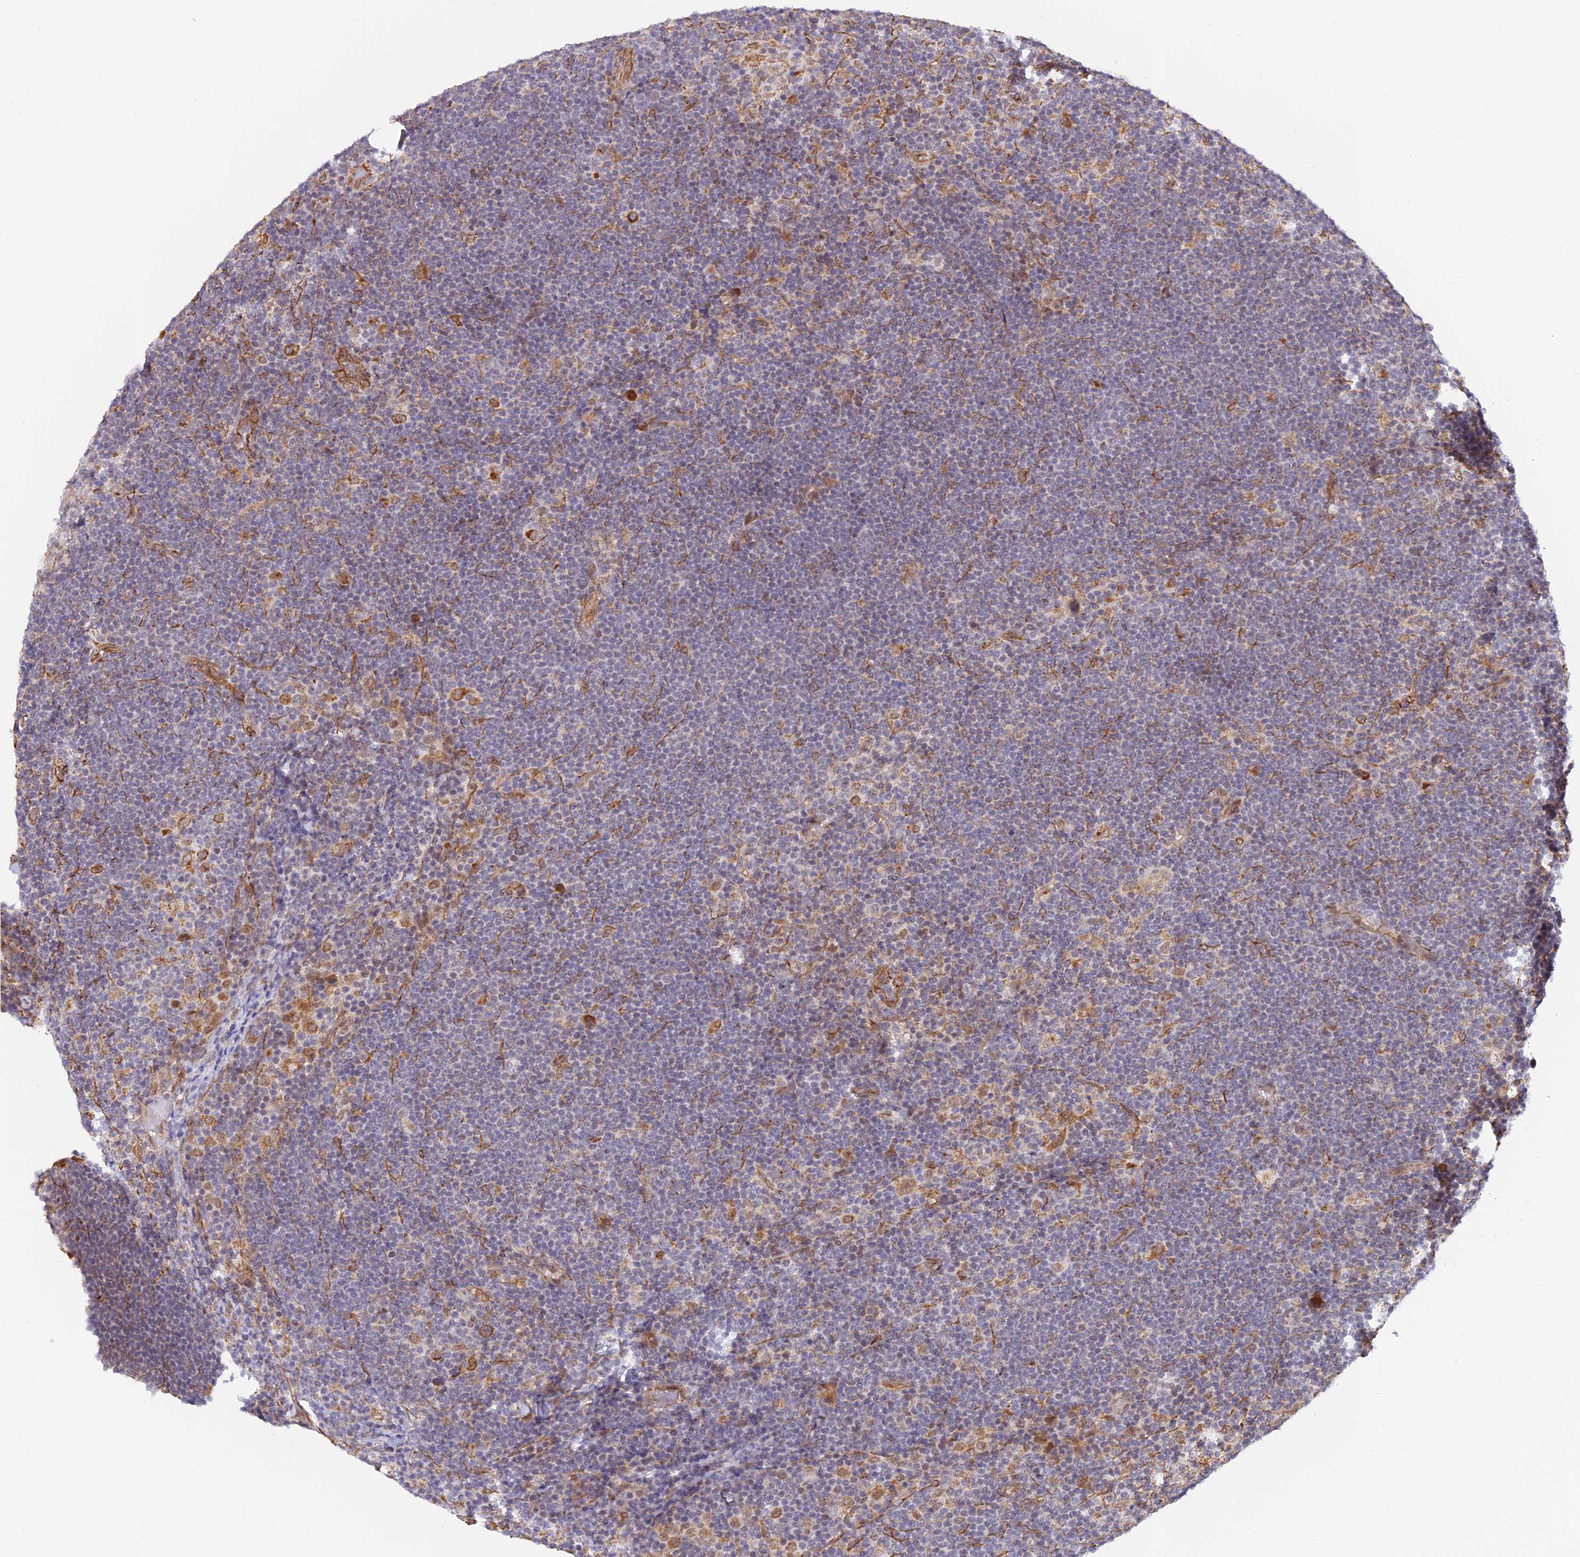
{"staining": {"intensity": "strong", "quantity": ">75%", "location": "cytoplasmic/membranous"}, "tissue": "lymphoma", "cell_type": "Tumor cells", "image_type": "cancer", "snomed": [{"axis": "morphology", "description": "Hodgkin's disease, NOS"}, {"axis": "topography", "description": "Lymph node"}], "caption": "Immunohistochemistry micrograph of neoplastic tissue: Hodgkin's disease stained using immunohistochemistry shows high levels of strong protein expression localized specifically in the cytoplasmic/membranous of tumor cells, appearing as a cytoplasmic/membranous brown color.", "gene": "PAGR1", "patient": {"sex": "female", "age": 57}}